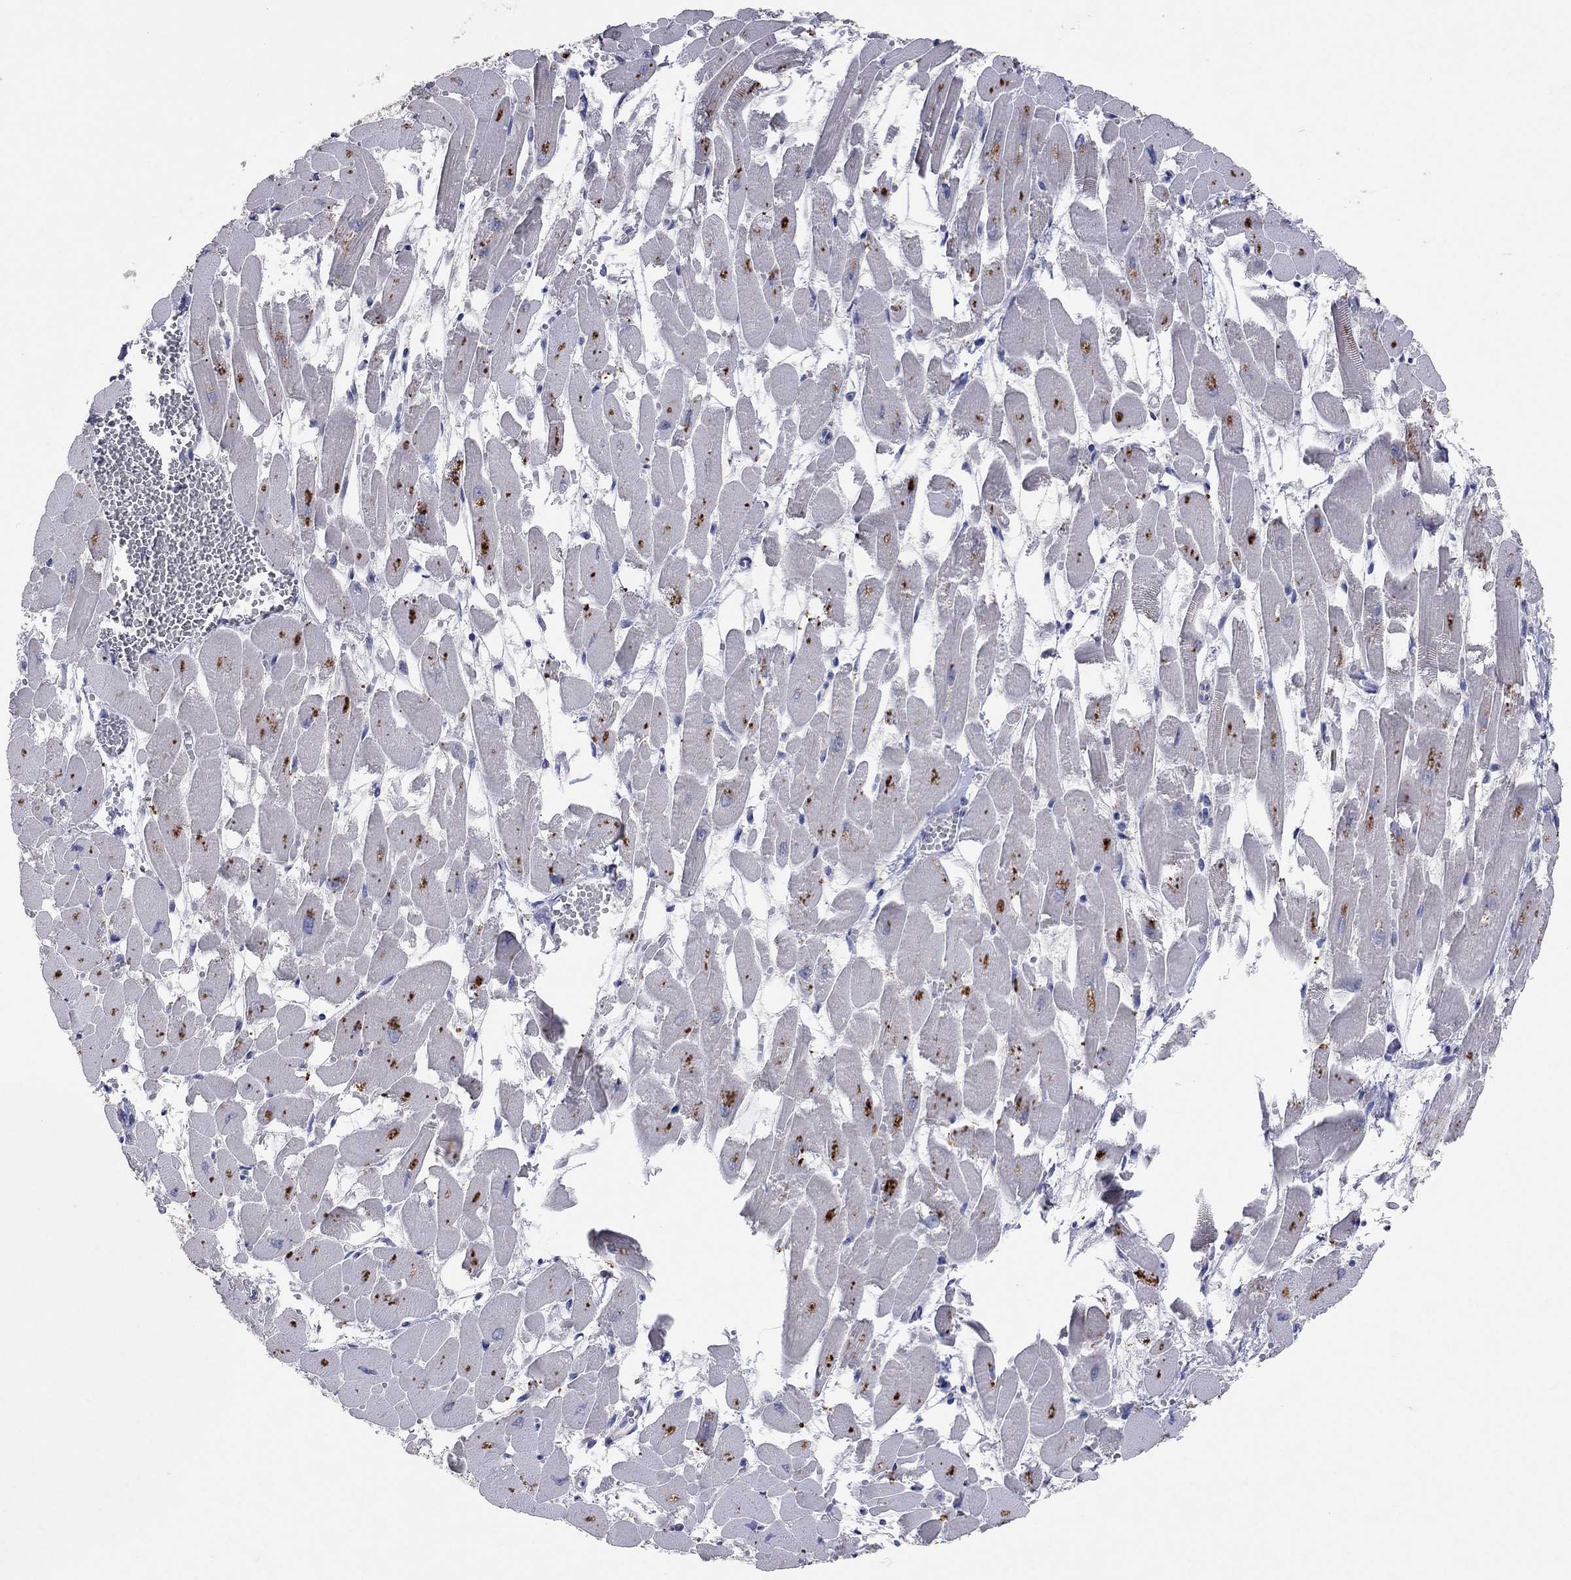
{"staining": {"intensity": "negative", "quantity": "none", "location": "none"}, "tissue": "heart muscle", "cell_type": "Cardiomyocytes", "image_type": "normal", "snomed": [{"axis": "morphology", "description": "Normal tissue, NOS"}, {"axis": "topography", "description": "Heart"}], "caption": "An immunohistochemistry histopathology image of unremarkable heart muscle is shown. There is no staining in cardiomyocytes of heart muscle.", "gene": "MMP13", "patient": {"sex": "female", "age": 52}}